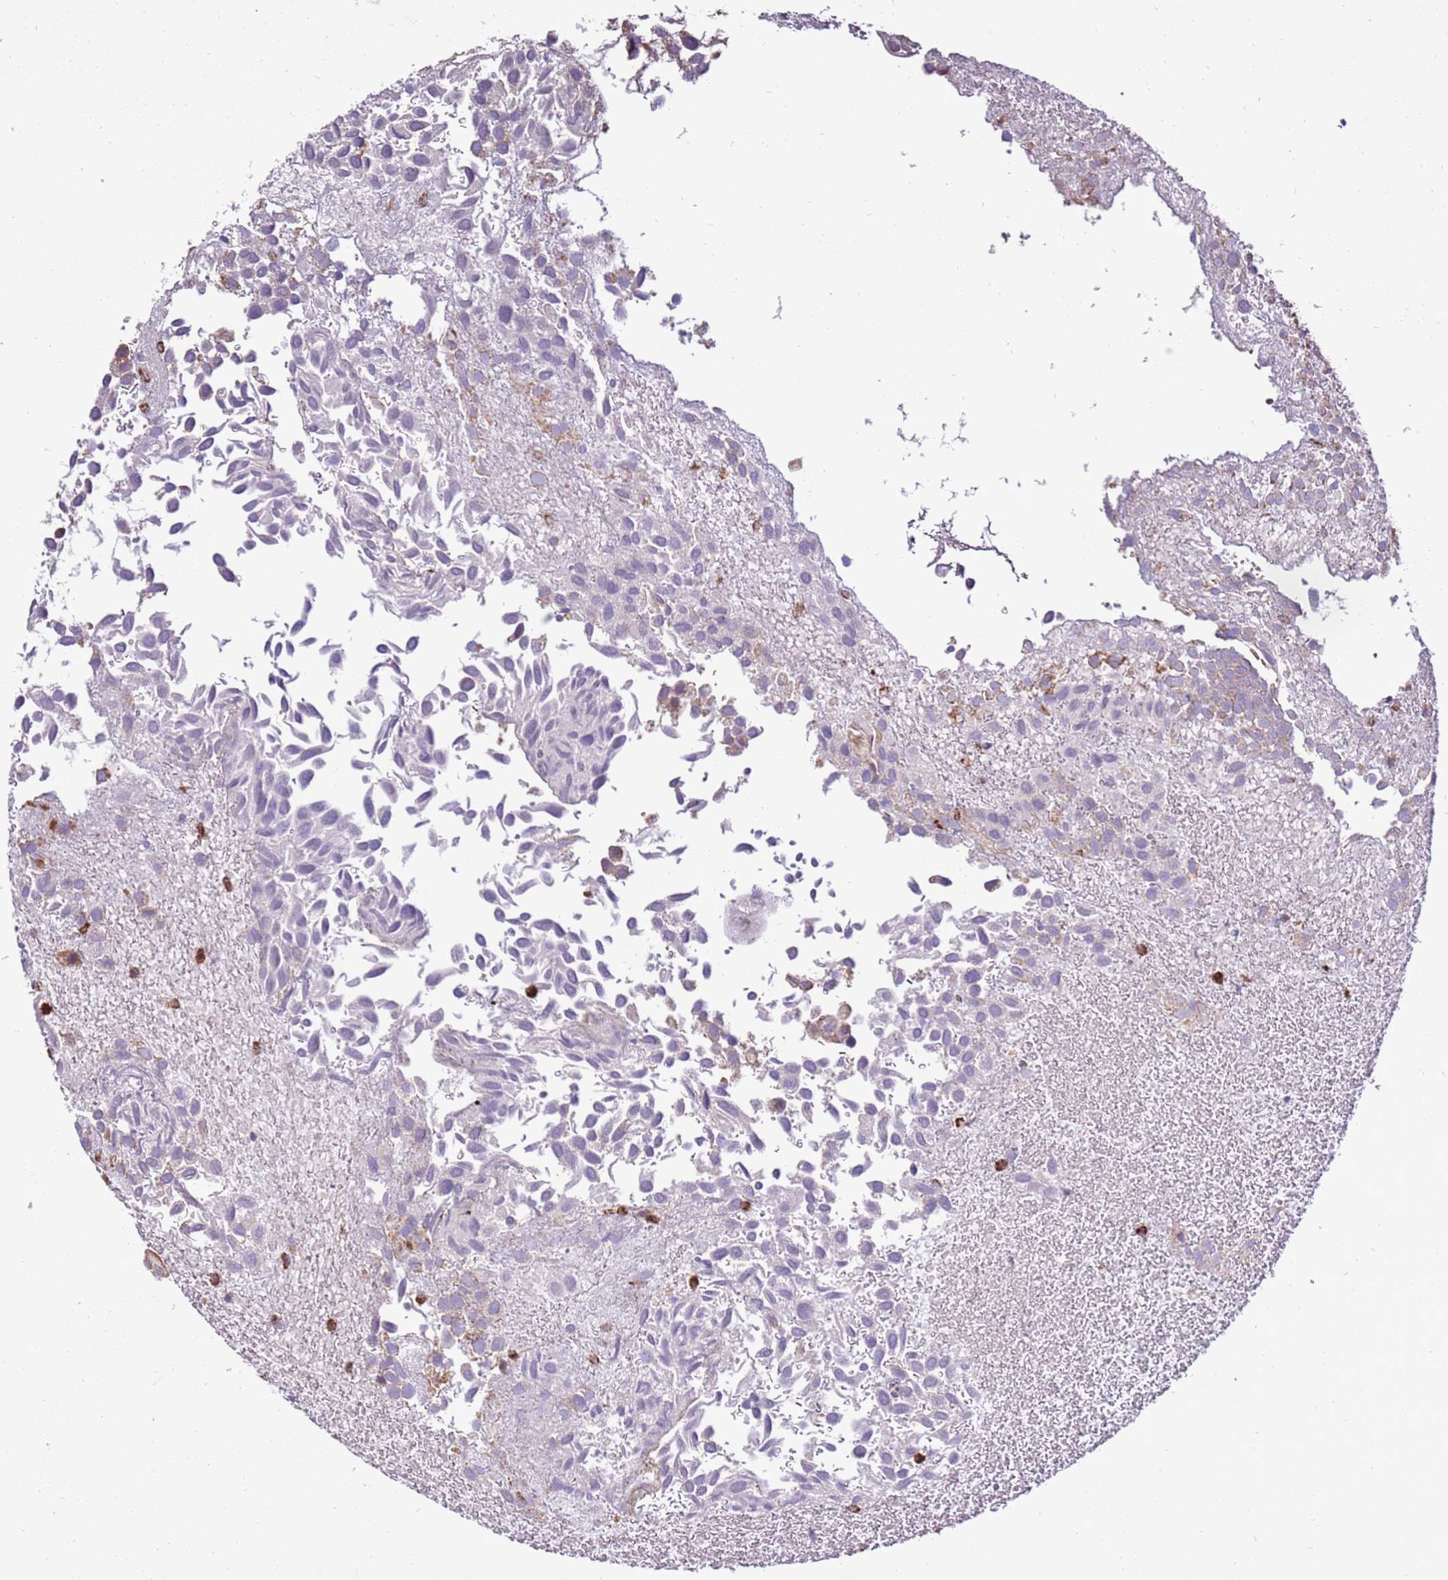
{"staining": {"intensity": "moderate", "quantity": "<25%", "location": "cytoplasmic/membranous"}, "tissue": "urothelial cancer", "cell_type": "Tumor cells", "image_type": "cancer", "snomed": [{"axis": "morphology", "description": "Urothelial carcinoma, Low grade"}, {"axis": "topography", "description": "Urinary bladder"}], "caption": "Urothelial cancer stained with a brown dye shows moderate cytoplasmic/membranous positive staining in approximately <25% of tumor cells.", "gene": "DDX59", "patient": {"sex": "male", "age": 88}}